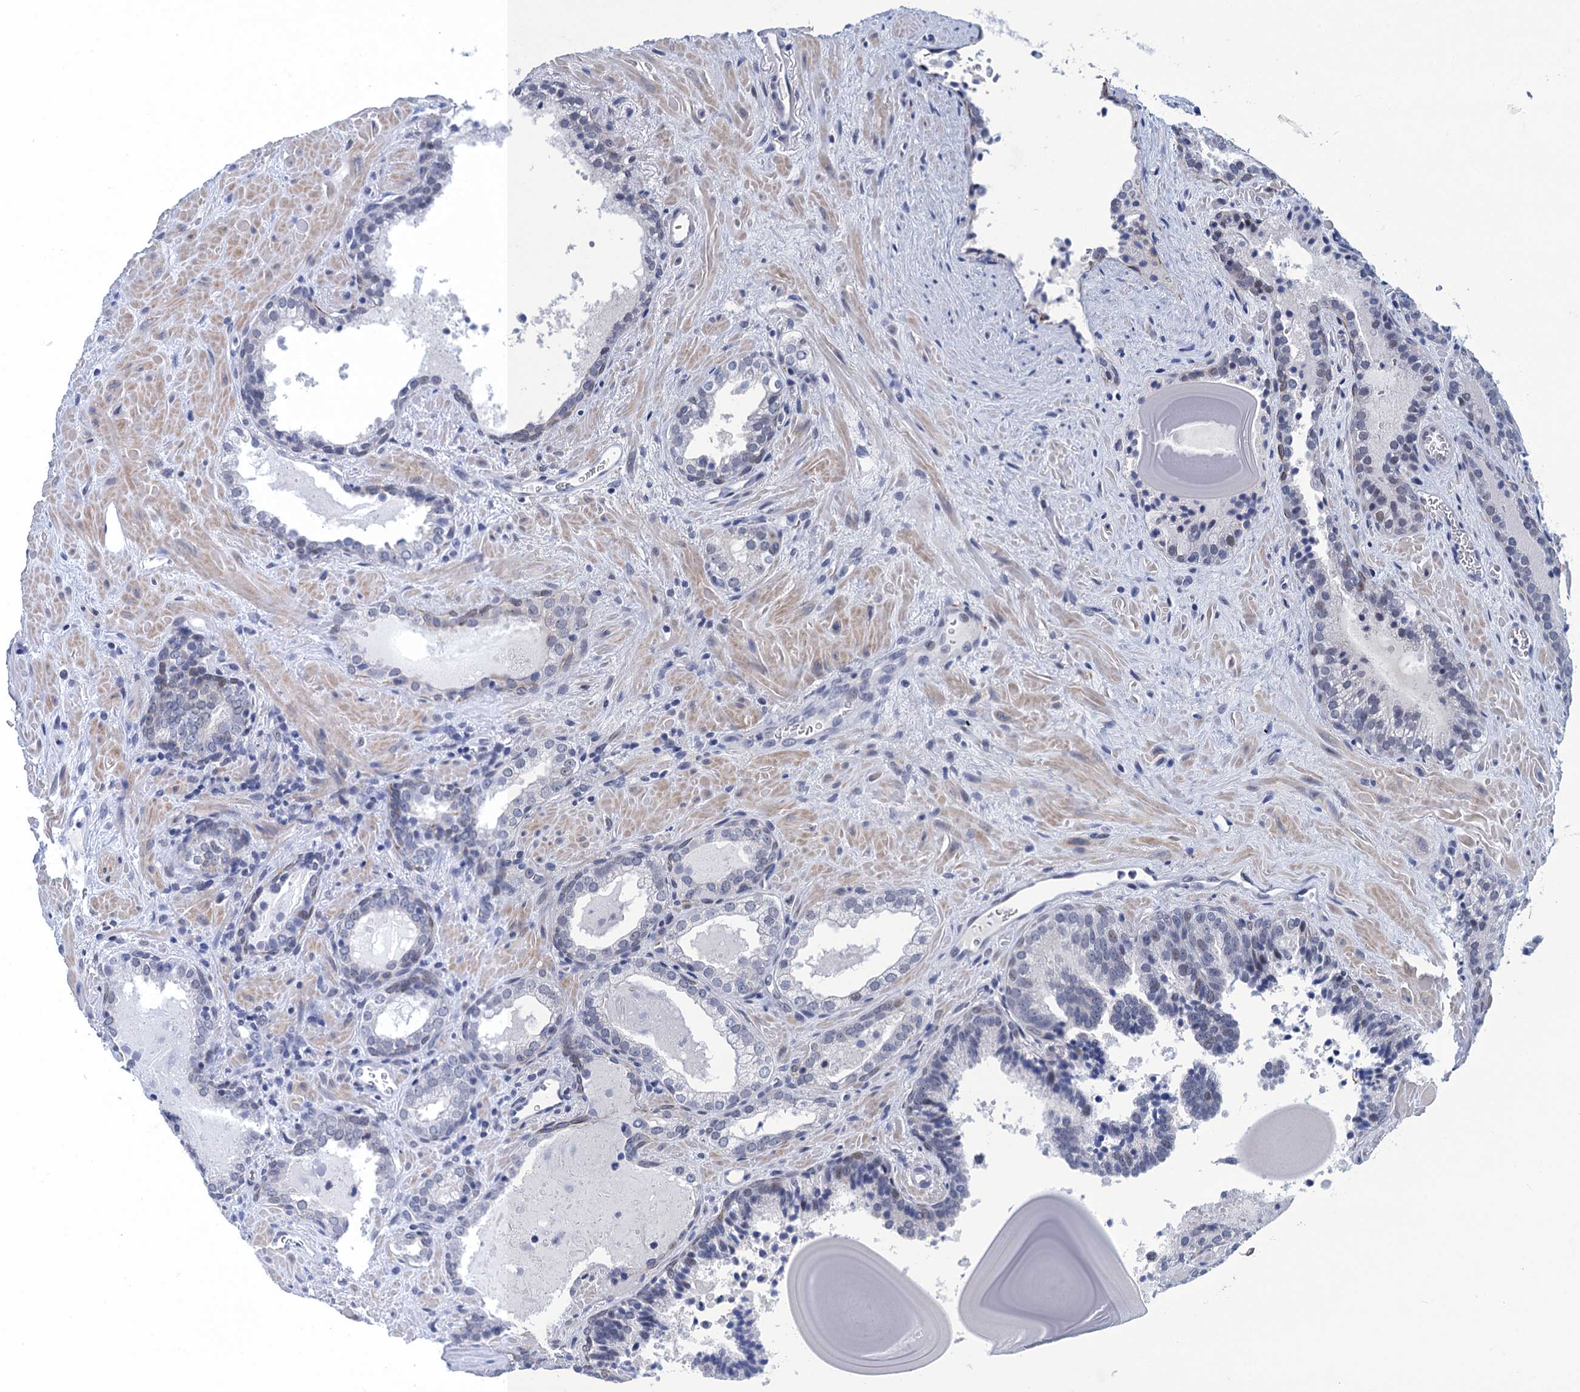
{"staining": {"intensity": "negative", "quantity": "none", "location": "none"}, "tissue": "prostate cancer", "cell_type": "Tumor cells", "image_type": "cancer", "snomed": [{"axis": "morphology", "description": "Adenocarcinoma, High grade"}, {"axis": "topography", "description": "Prostate"}], "caption": "This histopathology image is of prostate adenocarcinoma (high-grade) stained with immunohistochemistry to label a protein in brown with the nuclei are counter-stained blue. There is no expression in tumor cells.", "gene": "GINS3", "patient": {"sex": "male", "age": 66}}